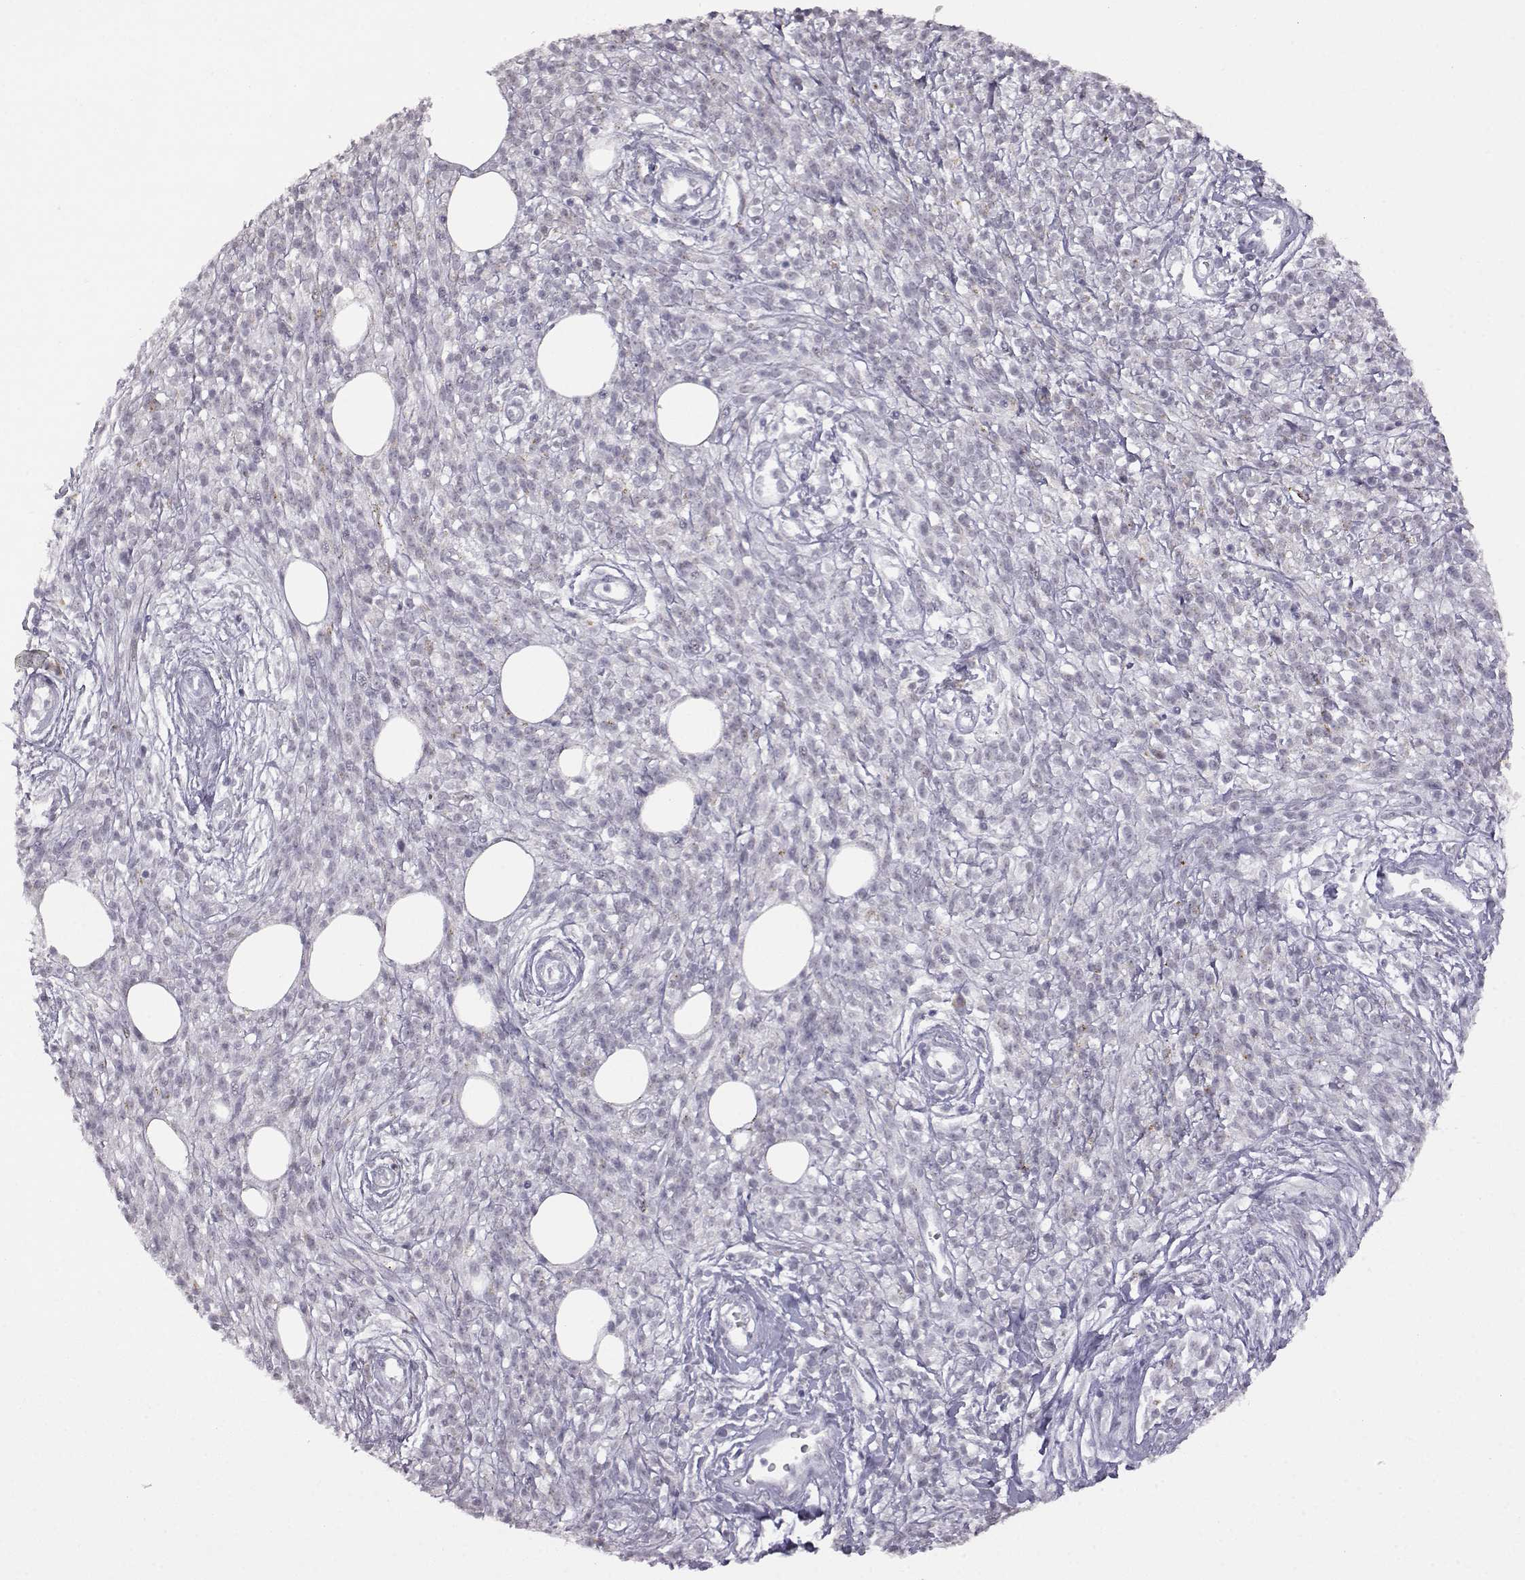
{"staining": {"intensity": "negative", "quantity": "none", "location": "none"}, "tissue": "melanoma", "cell_type": "Tumor cells", "image_type": "cancer", "snomed": [{"axis": "morphology", "description": "Malignant melanoma, NOS"}, {"axis": "topography", "description": "Skin"}, {"axis": "topography", "description": "Skin of trunk"}], "caption": "Immunohistochemistry (IHC) micrograph of melanoma stained for a protein (brown), which reveals no expression in tumor cells. (Immunohistochemistry (IHC), brightfield microscopy, high magnification).", "gene": "VGF", "patient": {"sex": "male", "age": 74}}